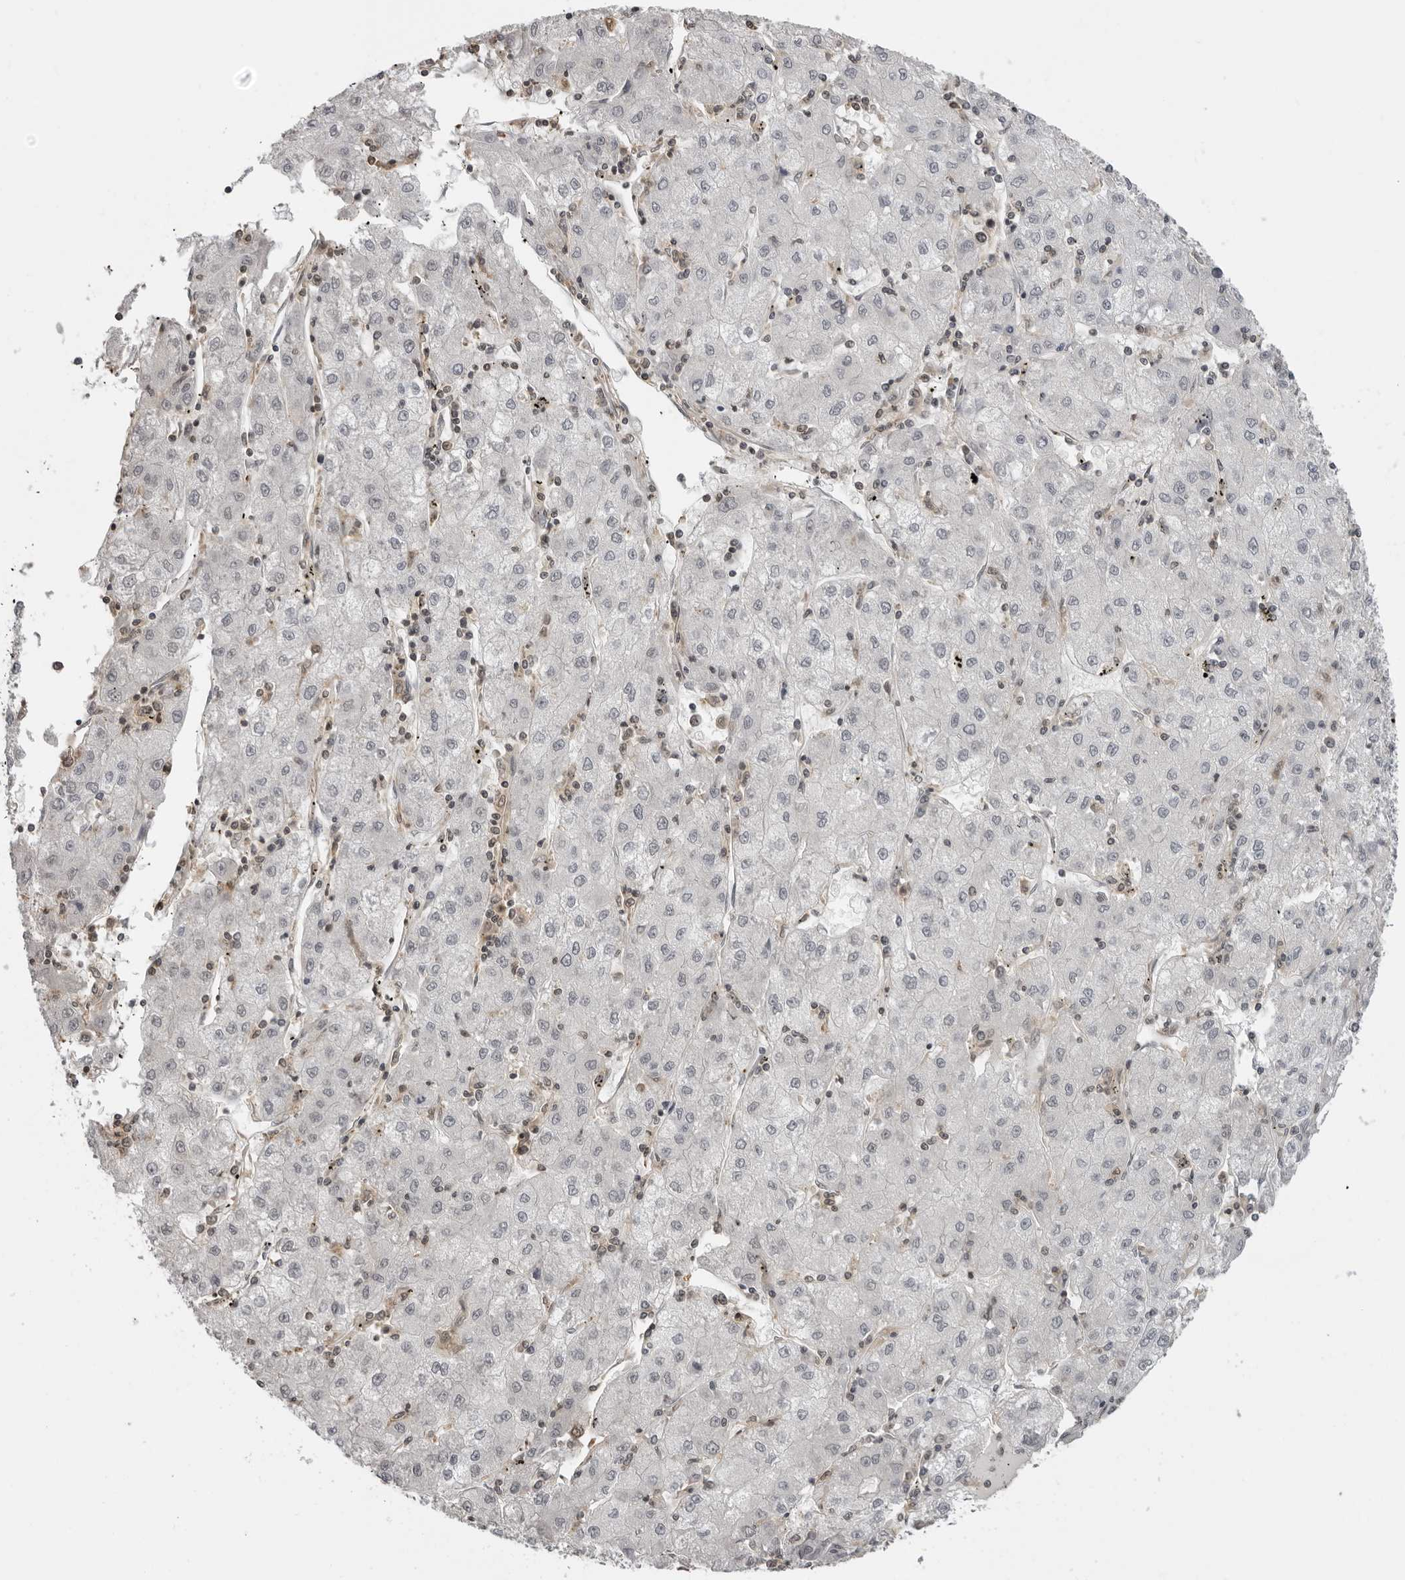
{"staining": {"intensity": "negative", "quantity": "none", "location": "none"}, "tissue": "liver cancer", "cell_type": "Tumor cells", "image_type": "cancer", "snomed": [{"axis": "morphology", "description": "Carcinoma, Hepatocellular, NOS"}, {"axis": "topography", "description": "Liver"}], "caption": "Liver cancer was stained to show a protein in brown. There is no significant positivity in tumor cells.", "gene": "PDCL3", "patient": {"sex": "male", "age": 72}}